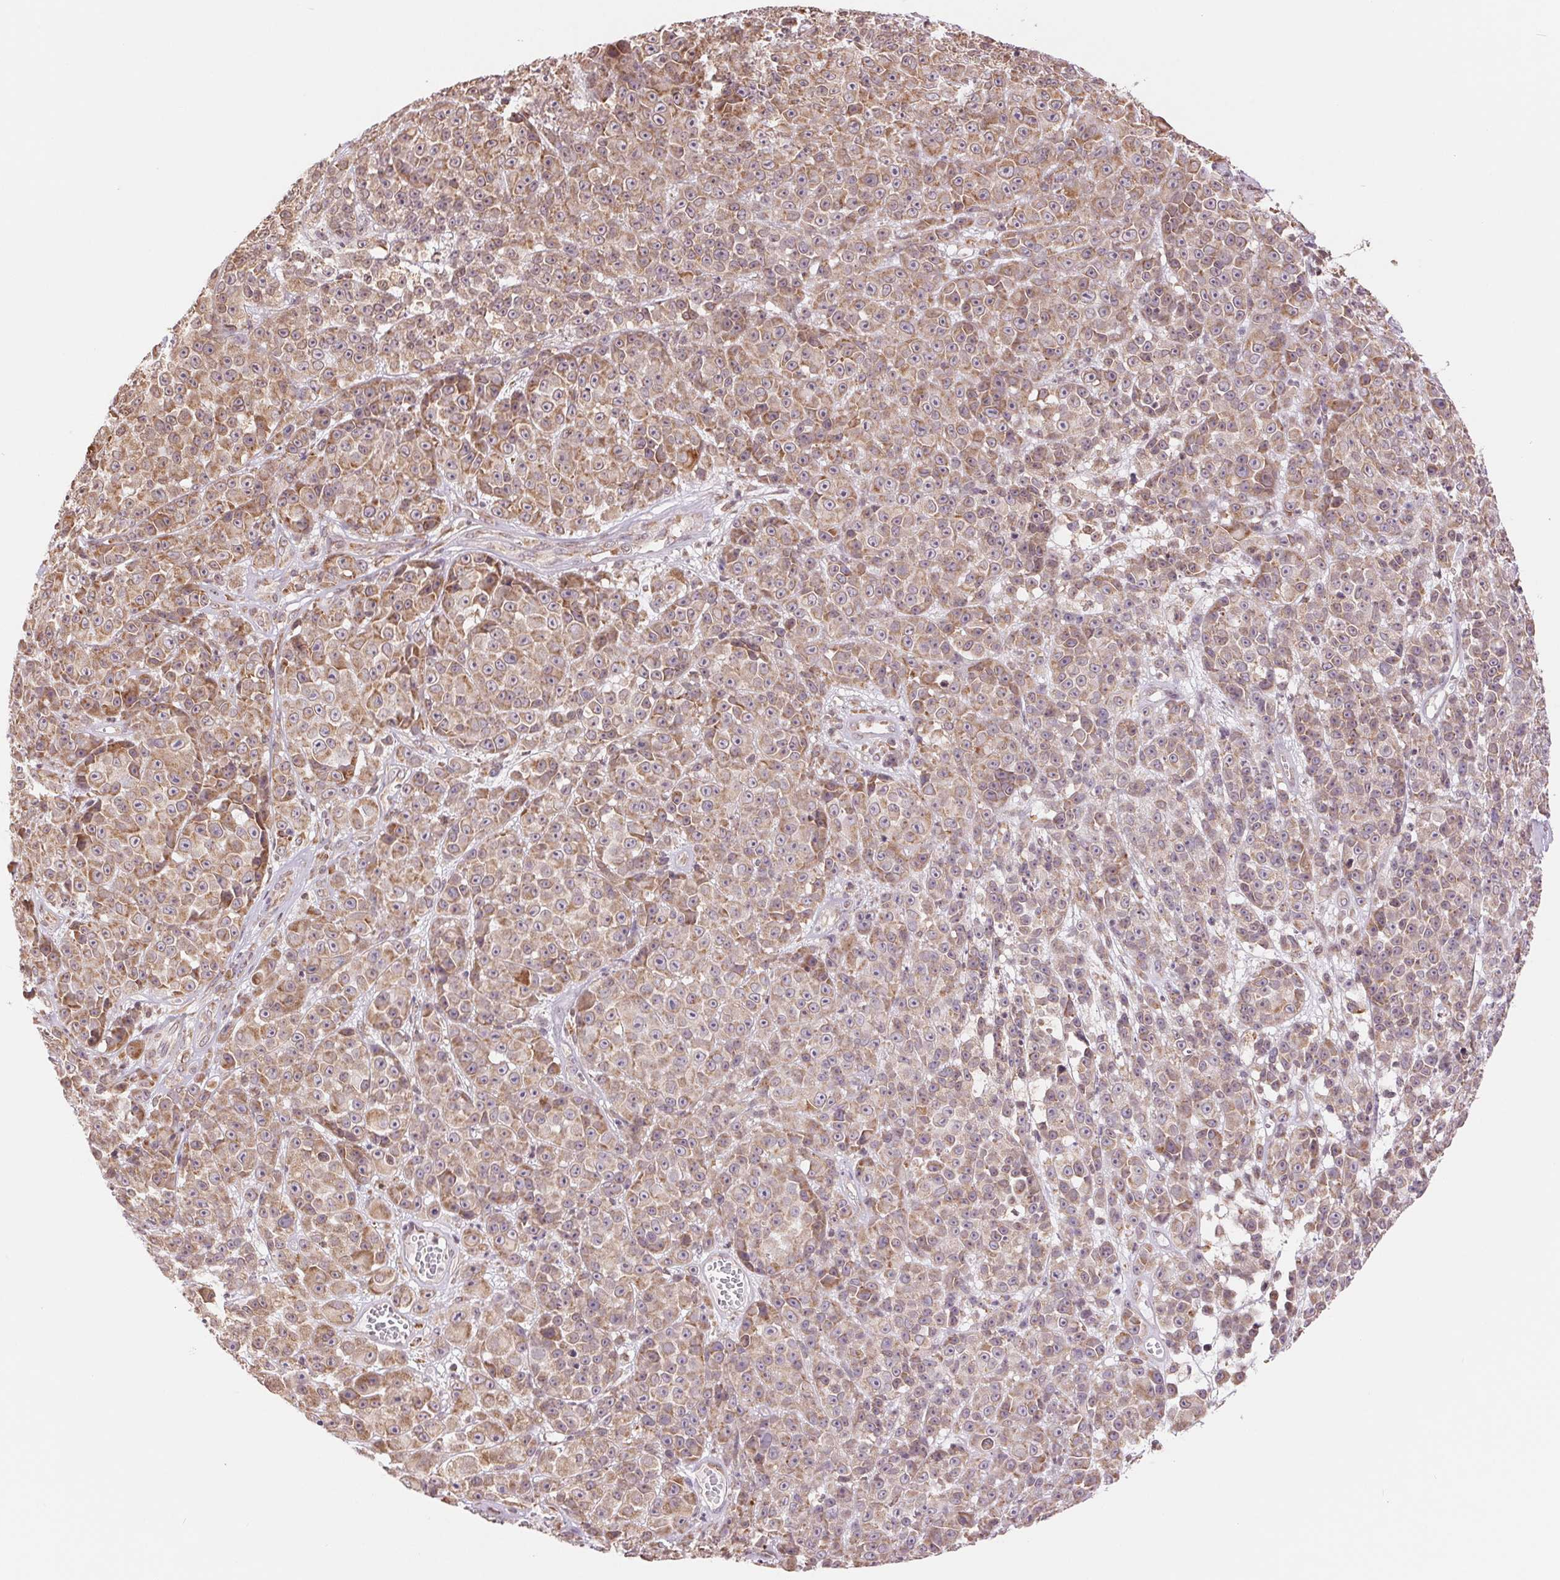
{"staining": {"intensity": "weak", "quantity": ">75%", "location": "cytoplasmic/membranous"}, "tissue": "melanoma", "cell_type": "Tumor cells", "image_type": "cancer", "snomed": [{"axis": "morphology", "description": "Malignant melanoma, NOS"}, {"axis": "topography", "description": "Skin"}, {"axis": "topography", "description": "Skin of back"}], "caption": "This photomicrograph demonstrates immunohistochemistry (IHC) staining of malignant melanoma, with low weak cytoplasmic/membranous staining in approximately >75% of tumor cells.", "gene": "RPN1", "patient": {"sex": "male", "age": 91}}